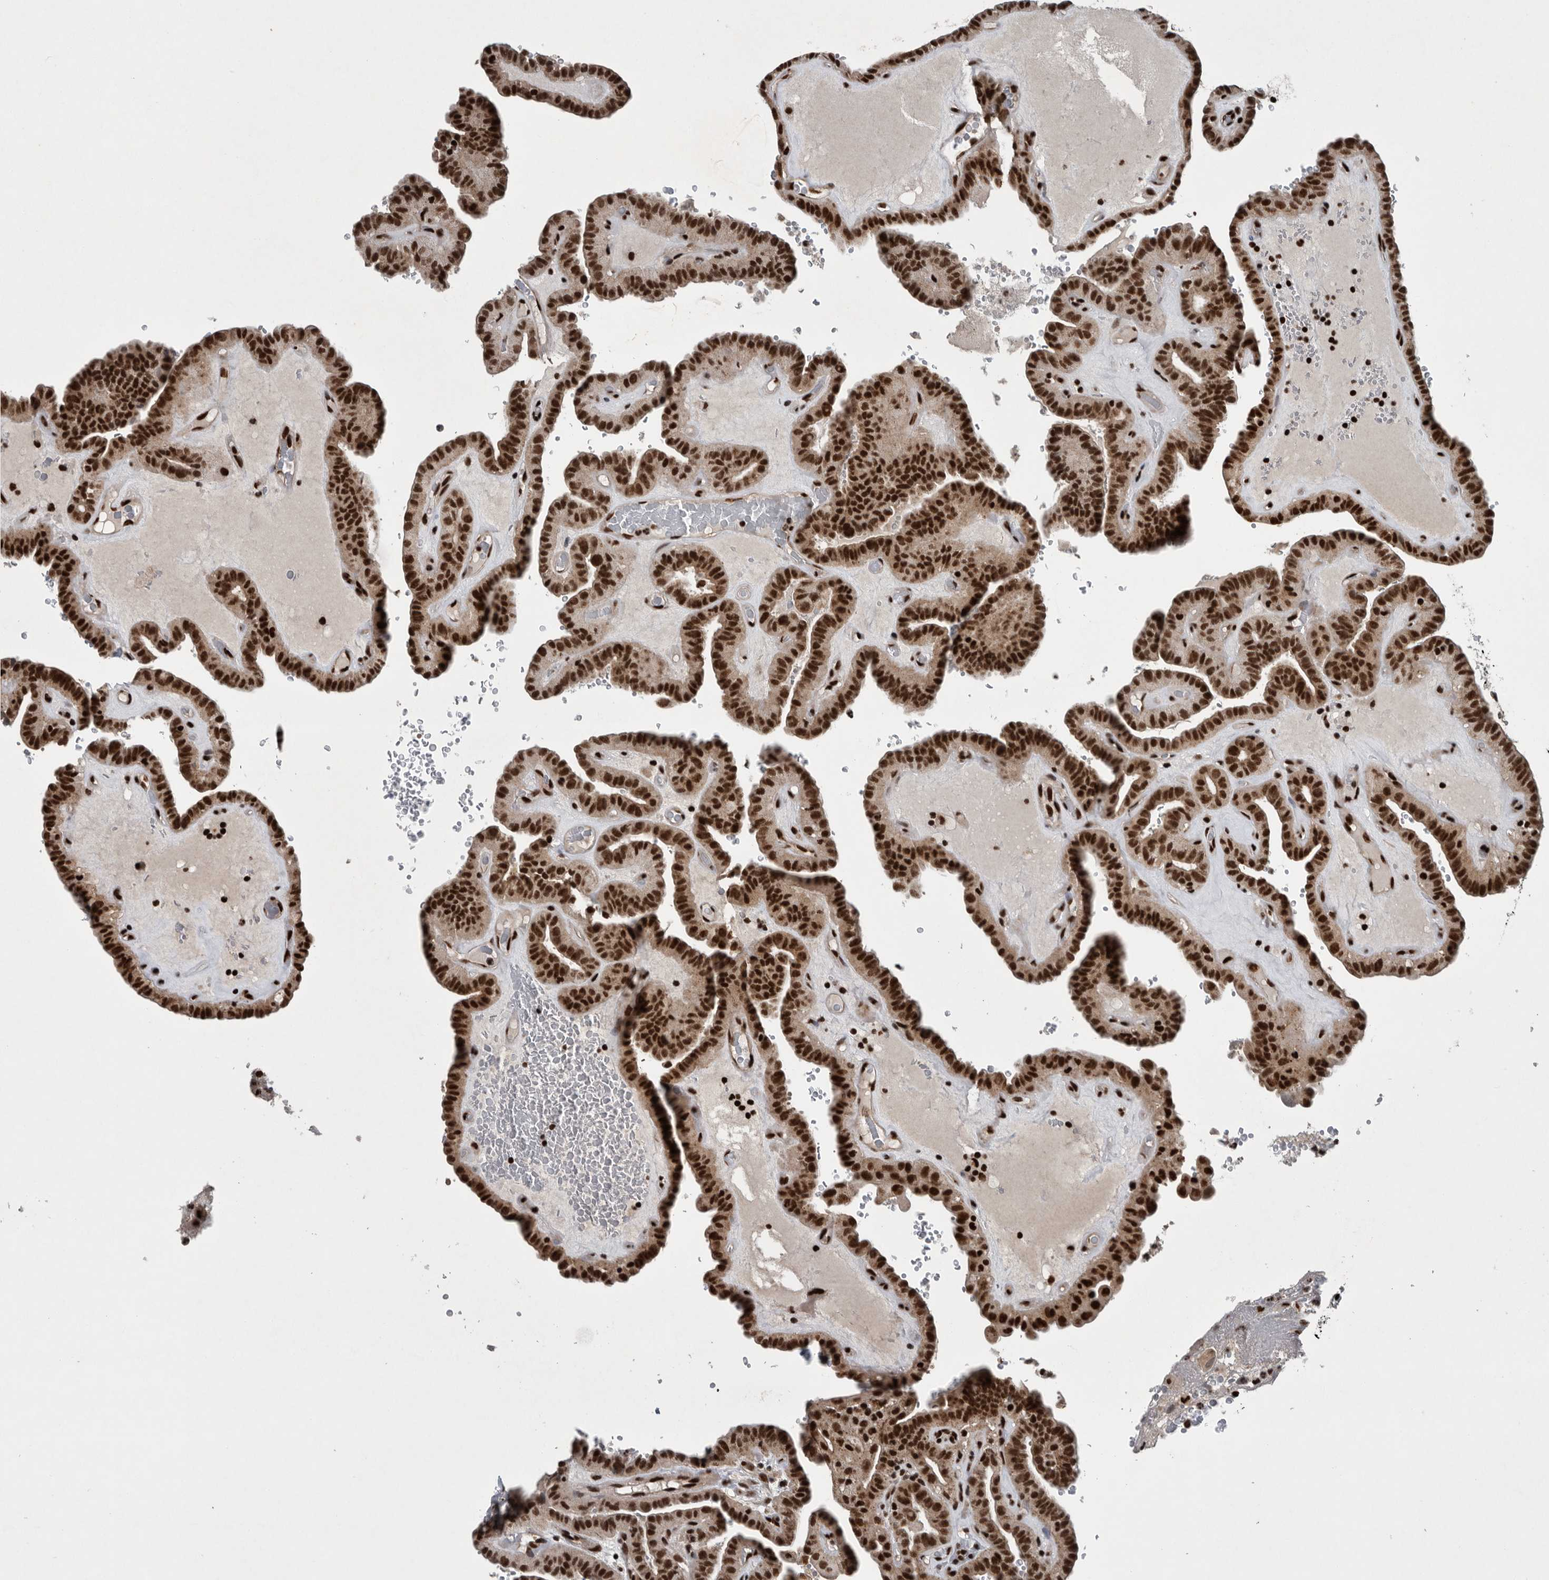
{"staining": {"intensity": "strong", "quantity": ">75%", "location": "nuclear"}, "tissue": "thyroid cancer", "cell_type": "Tumor cells", "image_type": "cancer", "snomed": [{"axis": "morphology", "description": "Papillary adenocarcinoma, NOS"}, {"axis": "topography", "description": "Thyroid gland"}], "caption": "Immunohistochemistry histopathology image of thyroid papillary adenocarcinoma stained for a protein (brown), which reveals high levels of strong nuclear expression in about >75% of tumor cells.", "gene": "SENP7", "patient": {"sex": "male", "age": 77}}